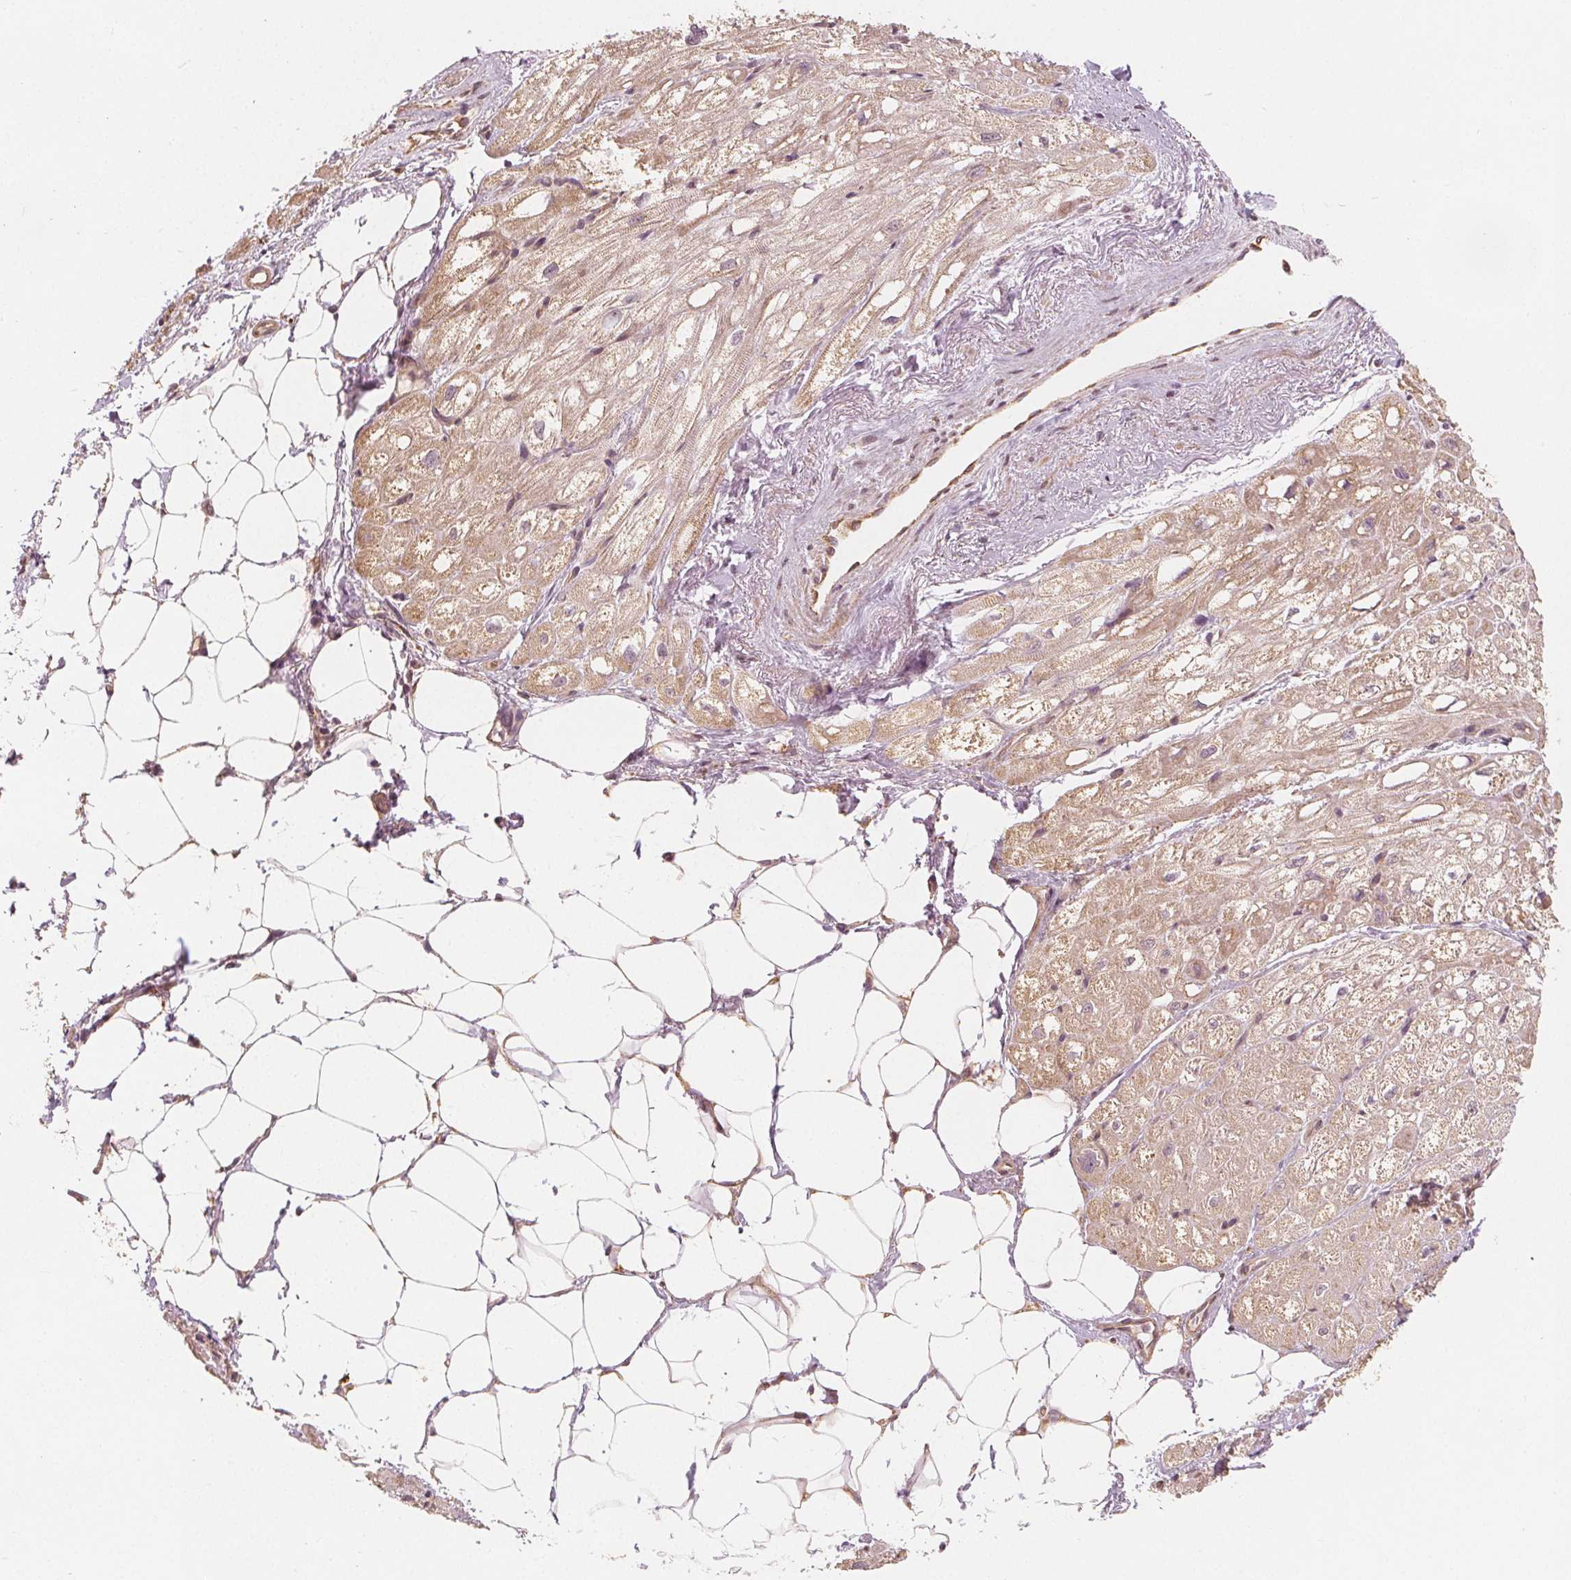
{"staining": {"intensity": "weak", "quantity": "25%-75%", "location": "cytoplasmic/membranous"}, "tissue": "heart muscle", "cell_type": "Cardiomyocytes", "image_type": "normal", "snomed": [{"axis": "morphology", "description": "Normal tissue, NOS"}, {"axis": "topography", "description": "Heart"}], "caption": "Weak cytoplasmic/membranous expression is seen in about 25%-75% of cardiomyocytes in benign heart muscle.", "gene": "SNX12", "patient": {"sex": "female", "age": 69}}